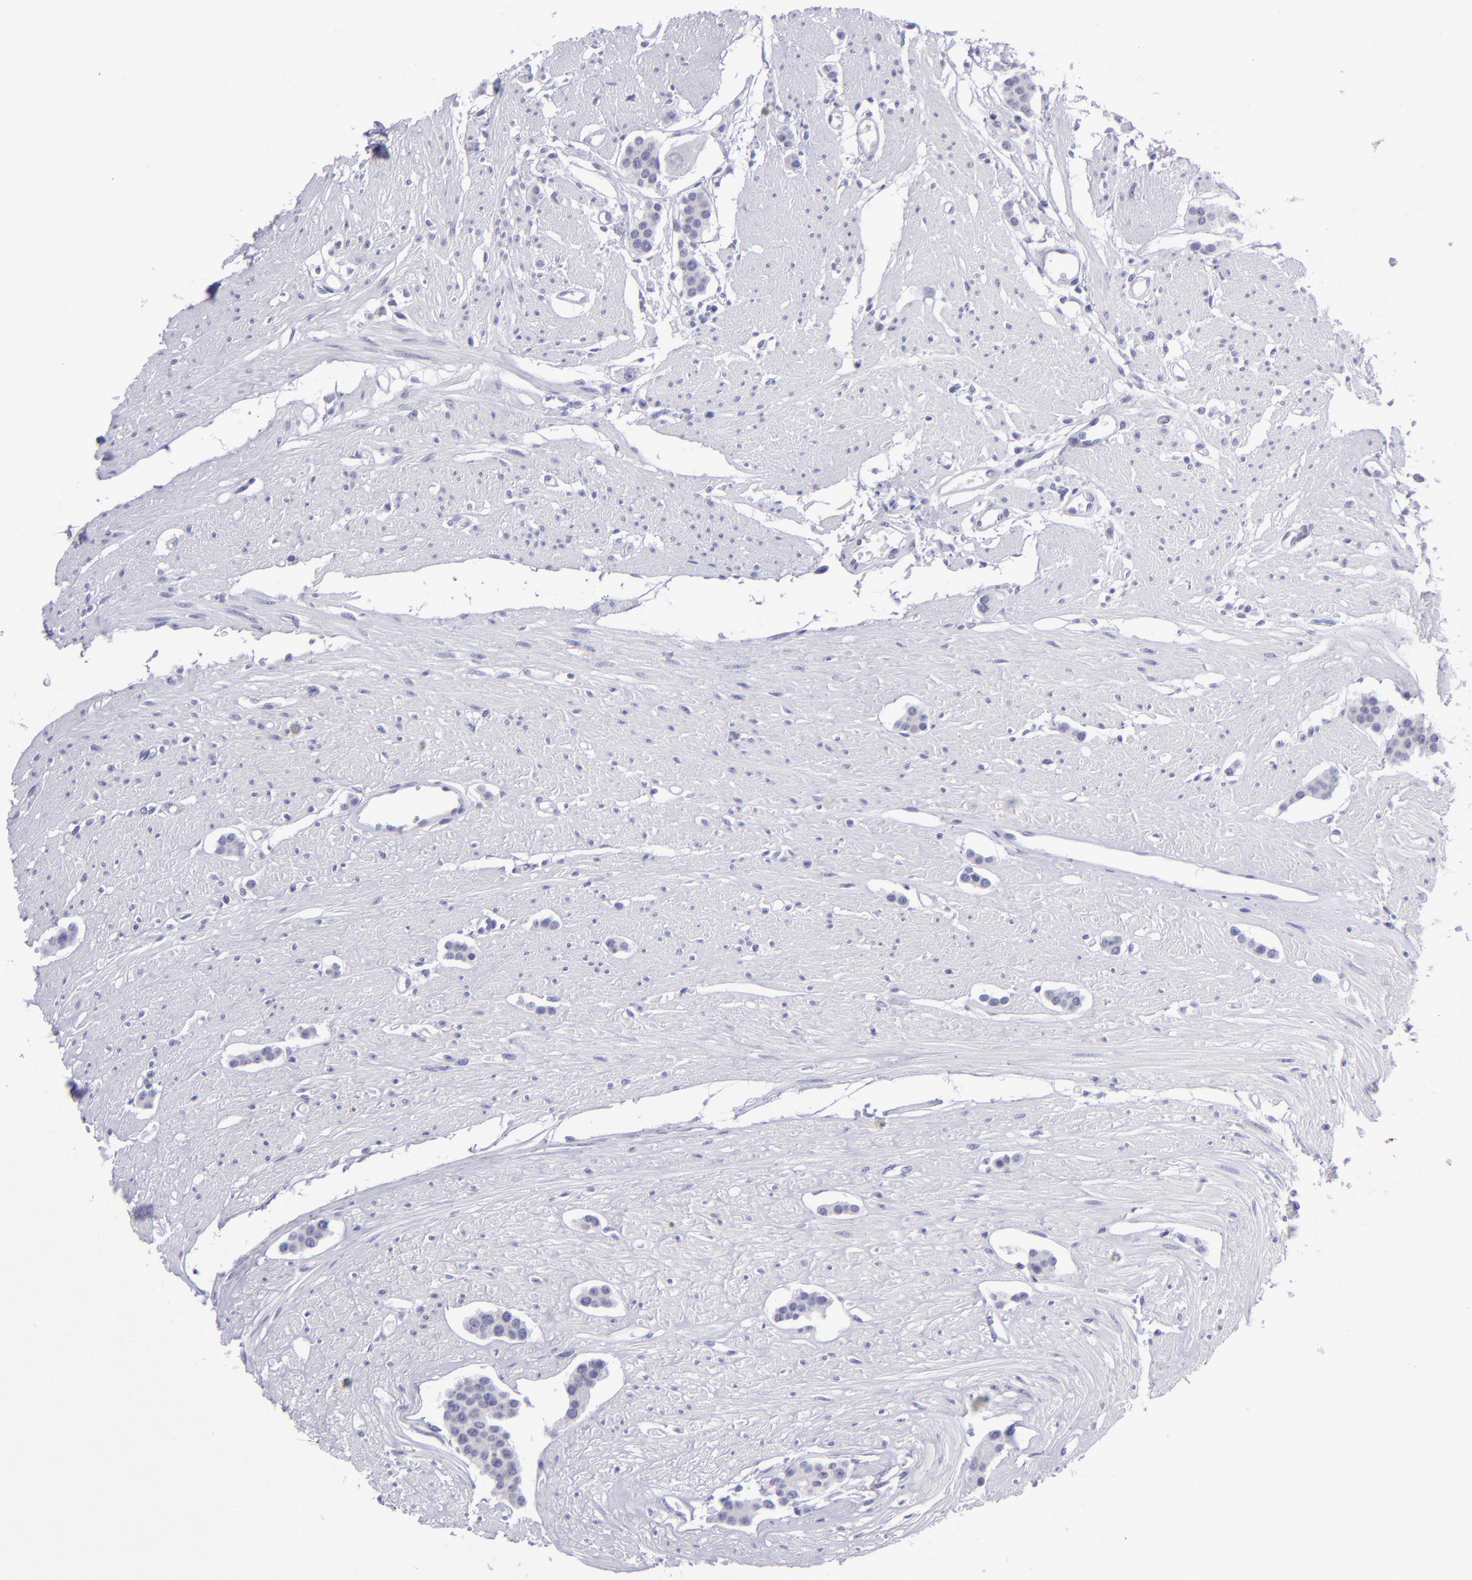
{"staining": {"intensity": "negative", "quantity": "none", "location": "none"}, "tissue": "carcinoid", "cell_type": "Tumor cells", "image_type": "cancer", "snomed": [{"axis": "morphology", "description": "Carcinoid, malignant, NOS"}, {"axis": "topography", "description": "Small intestine"}], "caption": "A high-resolution histopathology image shows immunohistochemistry (IHC) staining of carcinoid, which reveals no significant expression in tumor cells.", "gene": "POU2F2", "patient": {"sex": "male", "age": 60}}